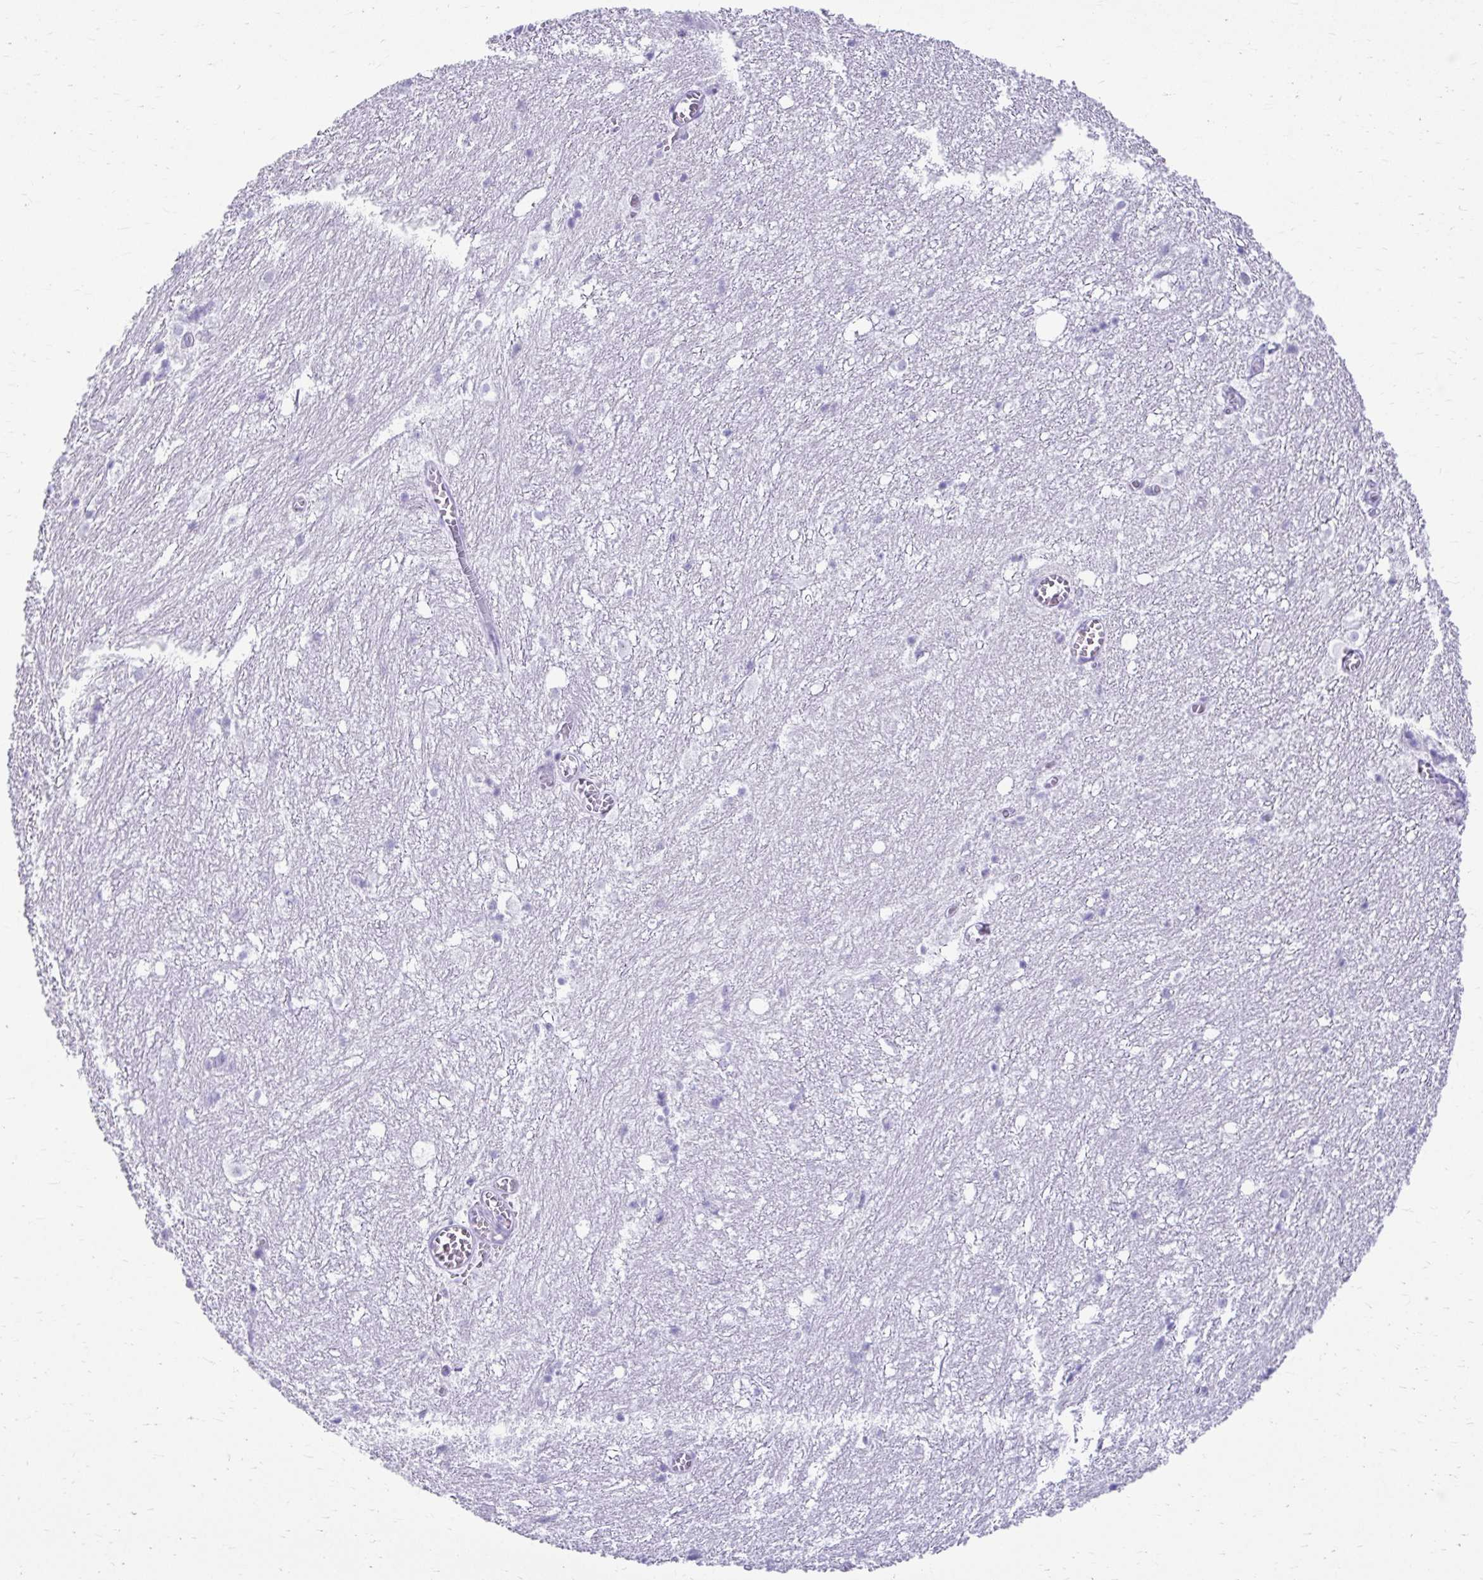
{"staining": {"intensity": "negative", "quantity": "none", "location": "none"}, "tissue": "hippocampus", "cell_type": "Glial cells", "image_type": "normal", "snomed": [{"axis": "morphology", "description": "Normal tissue, NOS"}, {"axis": "topography", "description": "Hippocampus"}], "caption": "Immunohistochemical staining of benign human hippocampus demonstrates no significant positivity in glial cells. Brightfield microscopy of immunohistochemistry (IHC) stained with DAB (3,3'-diaminobenzidine) (brown) and hematoxylin (blue), captured at high magnification.", "gene": "ATP4B", "patient": {"sex": "female", "age": 52}}